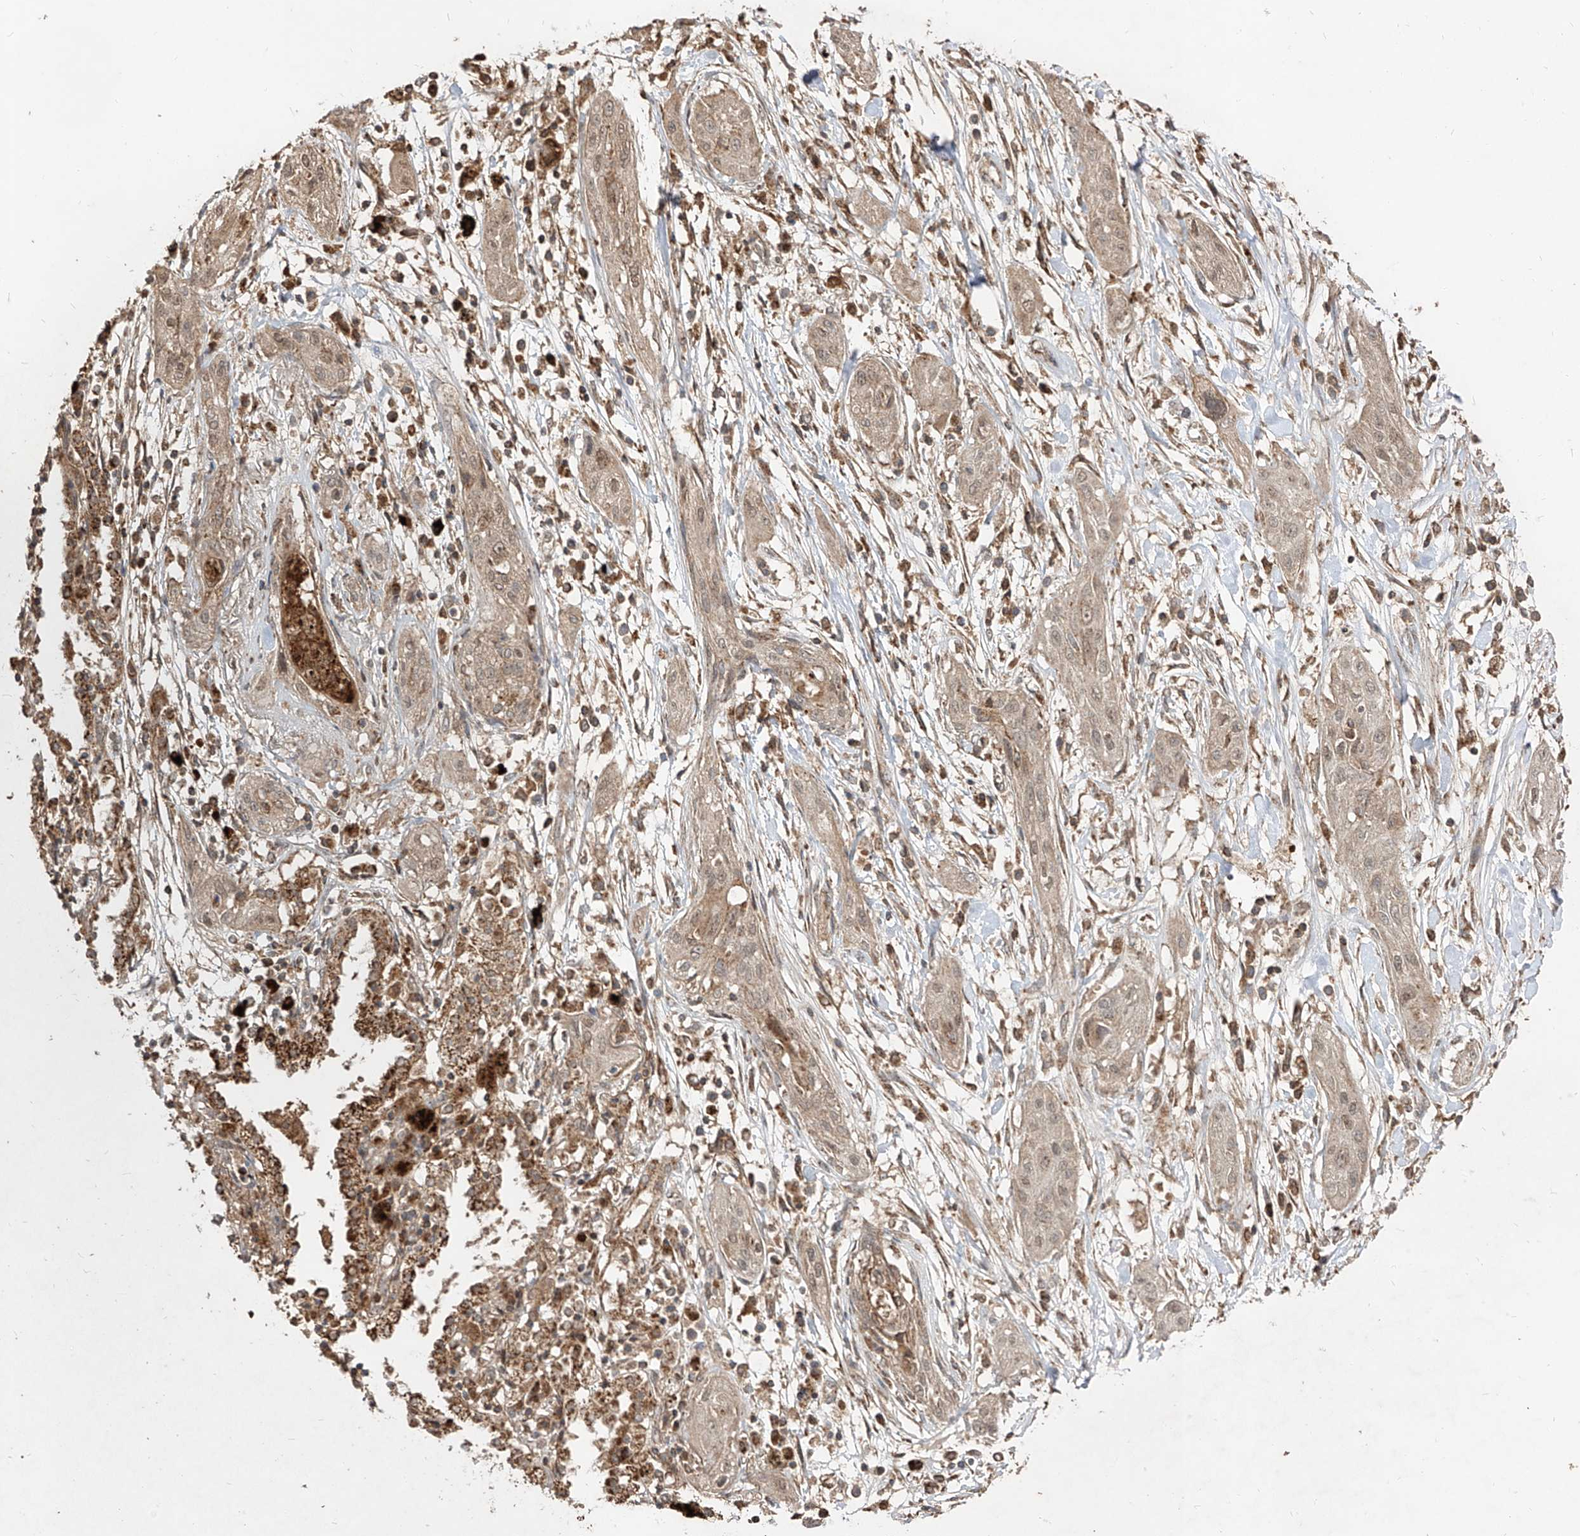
{"staining": {"intensity": "weak", "quantity": ">75%", "location": "cytoplasmic/membranous"}, "tissue": "lung cancer", "cell_type": "Tumor cells", "image_type": "cancer", "snomed": [{"axis": "morphology", "description": "Squamous cell carcinoma, NOS"}, {"axis": "topography", "description": "Lung"}], "caption": "A photomicrograph of human lung squamous cell carcinoma stained for a protein demonstrates weak cytoplasmic/membranous brown staining in tumor cells.", "gene": "AIM2", "patient": {"sex": "female", "age": 47}}